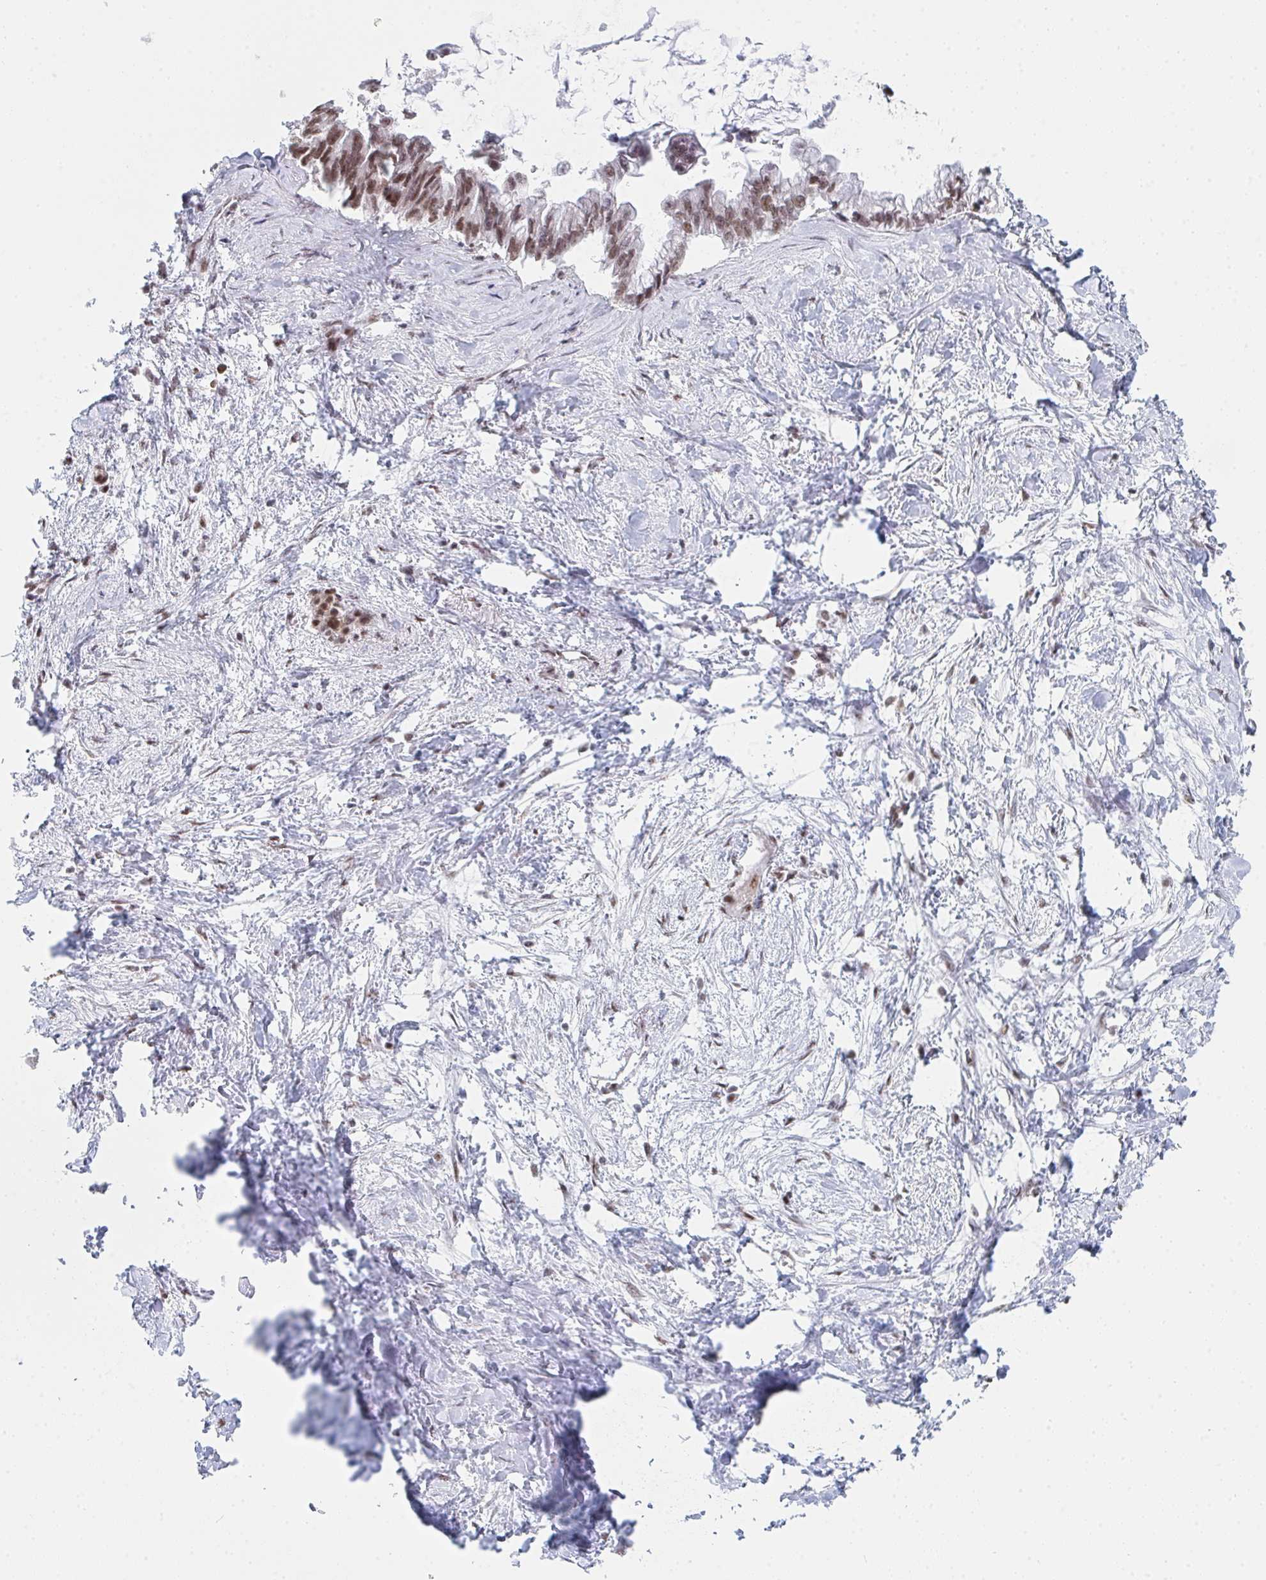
{"staining": {"intensity": "moderate", "quantity": ">75%", "location": "nuclear"}, "tissue": "pancreatic cancer", "cell_type": "Tumor cells", "image_type": "cancer", "snomed": [{"axis": "morphology", "description": "Adenocarcinoma, NOS"}, {"axis": "topography", "description": "Pancreas"}], "caption": "Tumor cells reveal medium levels of moderate nuclear staining in about >75% of cells in pancreatic cancer (adenocarcinoma).", "gene": "MBNL1", "patient": {"sex": "male", "age": 61}}